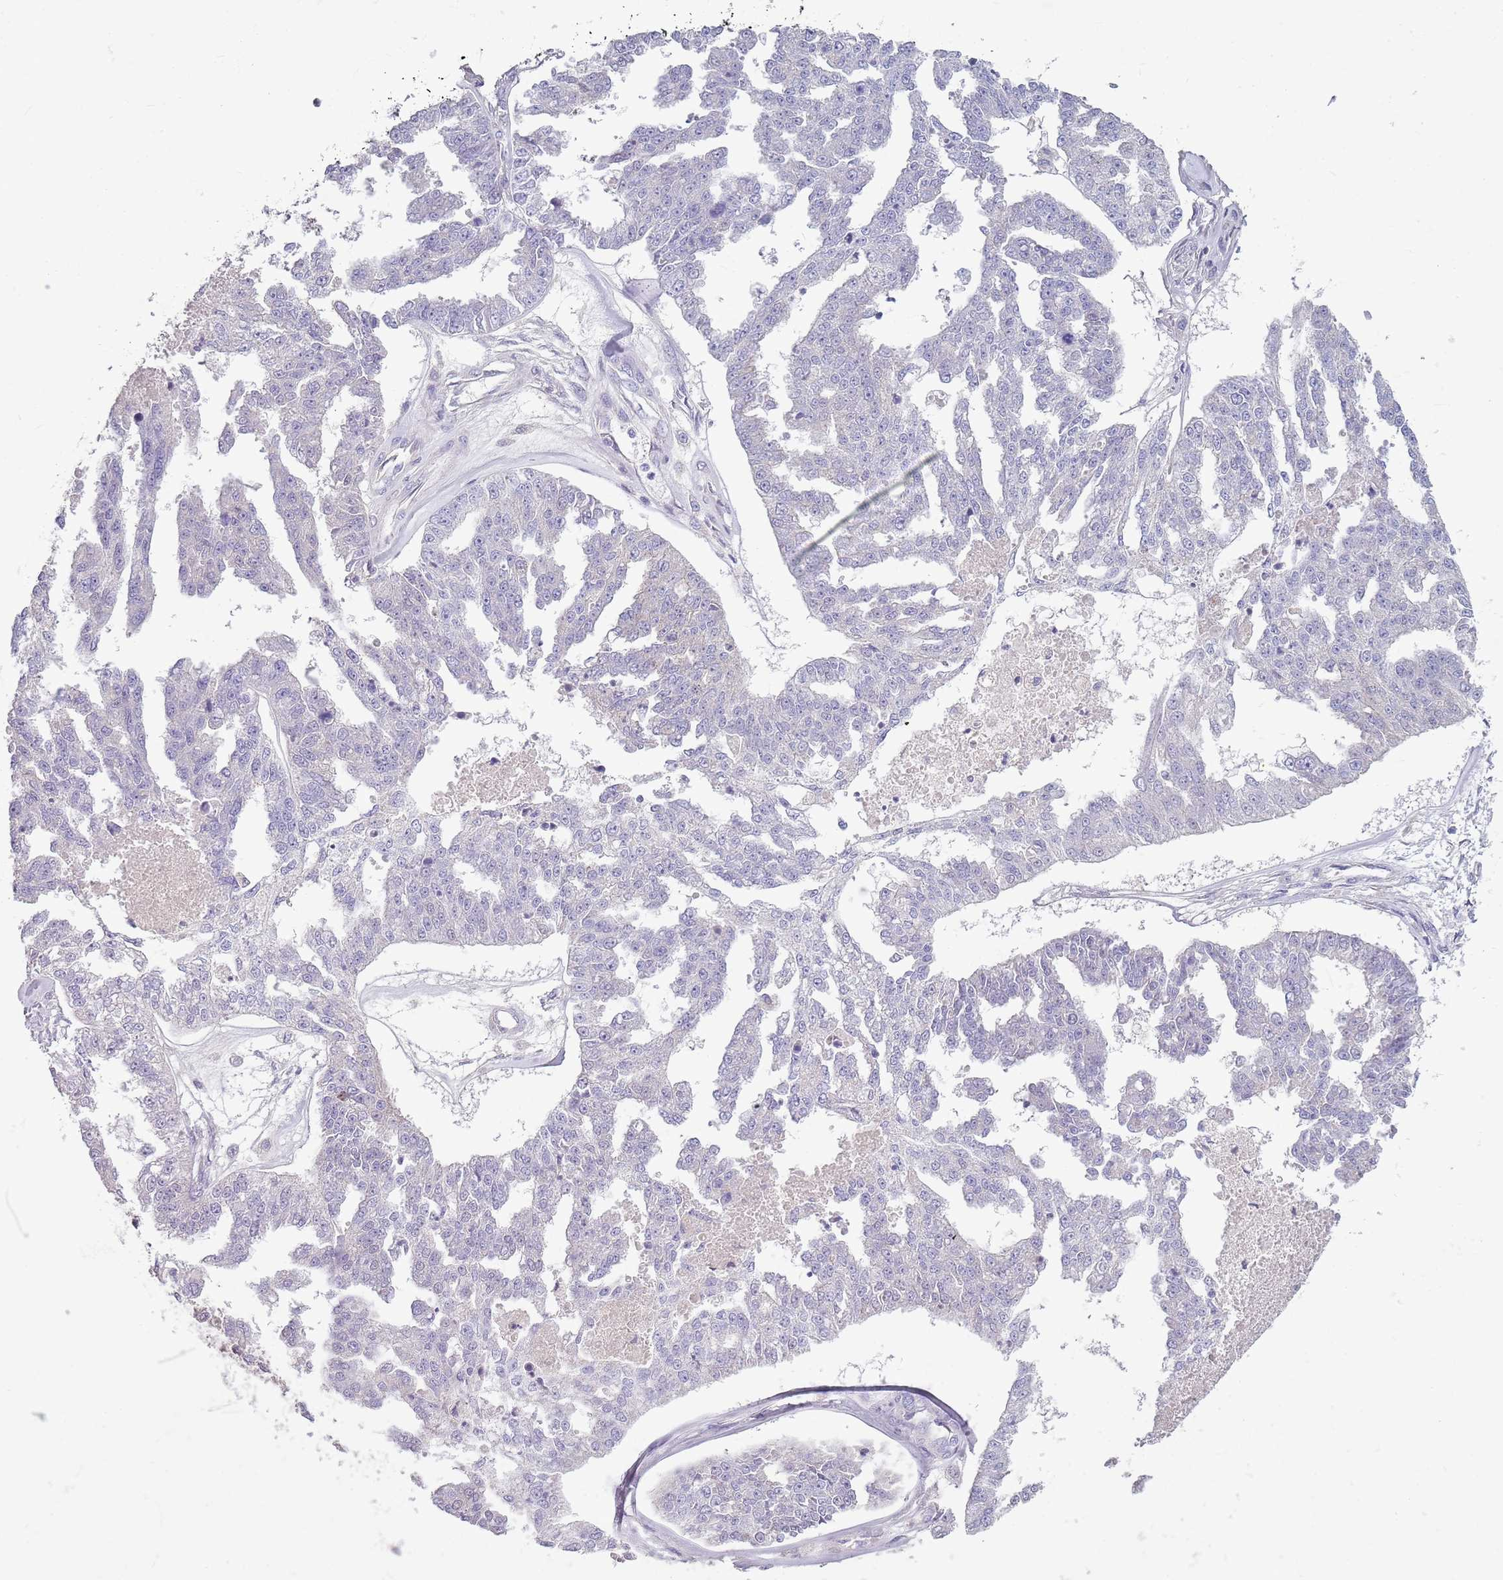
{"staining": {"intensity": "negative", "quantity": "none", "location": "none"}, "tissue": "ovarian cancer", "cell_type": "Tumor cells", "image_type": "cancer", "snomed": [{"axis": "morphology", "description": "Cystadenocarcinoma, serous, NOS"}, {"axis": "topography", "description": "Ovary"}], "caption": "This is an immunohistochemistry histopathology image of human serous cystadenocarcinoma (ovarian). There is no positivity in tumor cells.", "gene": "ZNF583", "patient": {"sex": "female", "age": 58}}